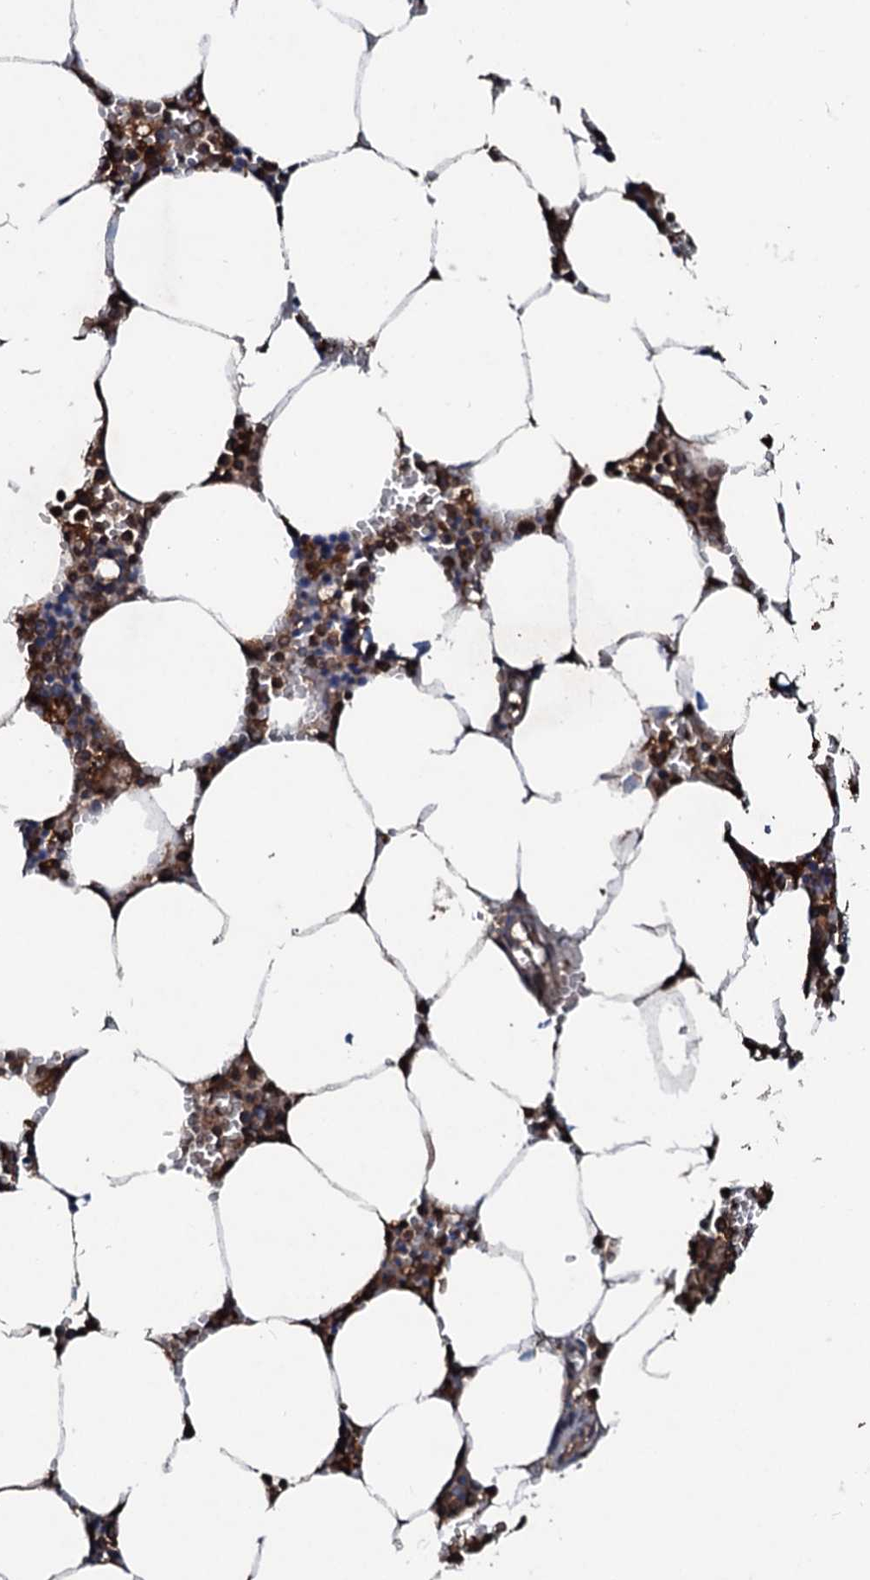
{"staining": {"intensity": "strong", "quantity": "25%-75%", "location": "cytoplasmic/membranous"}, "tissue": "bone marrow", "cell_type": "Hematopoietic cells", "image_type": "normal", "snomed": [{"axis": "morphology", "description": "Normal tissue, NOS"}, {"axis": "topography", "description": "Bone marrow"}], "caption": "Brown immunohistochemical staining in unremarkable human bone marrow demonstrates strong cytoplasmic/membranous staining in about 25%-75% of hematopoietic cells. (brown staining indicates protein expression, while blue staining denotes nuclei).", "gene": "SDHAF2", "patient": {"sex": "male", "age": 70}}